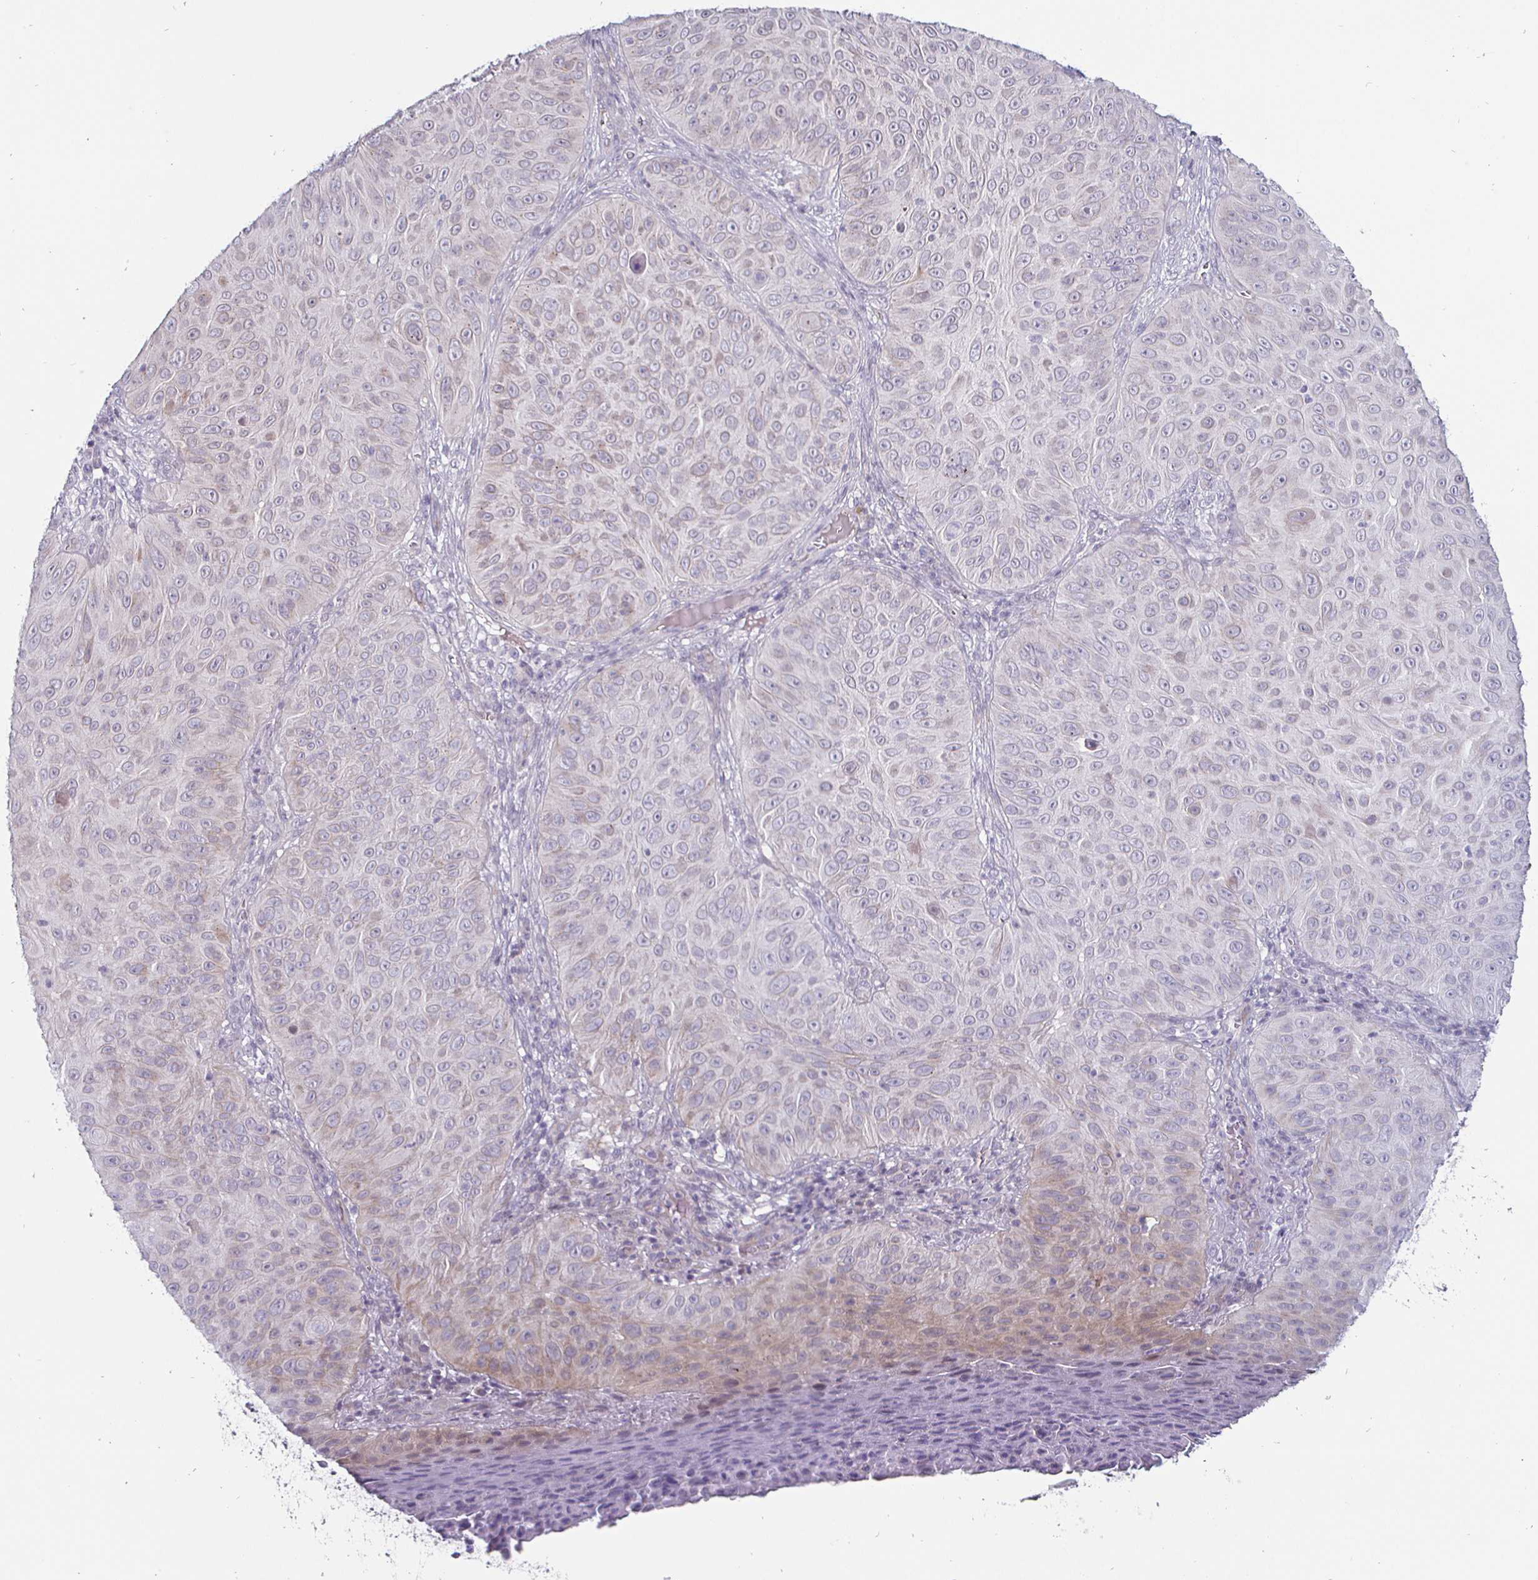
{"staining": {"intensity": "weak", "quantity": "<25%", "location": "cytoplasmic/membranous"}, "tissue": "skin cancer", "cell_type": "Tumor cells", "image_type": "cancer", "snomed": [{"axis": "morphology", "description": "Squamous cell carcinoma, NOS"}, {"axis": "topography", "description": "Skin"}], "caption": "Skin cancer was stained to show a protein in brown. There is no significant staining in tumor cells.", "gene": "DMRTB1", "patient": {"sex": "male", "age": 82}}